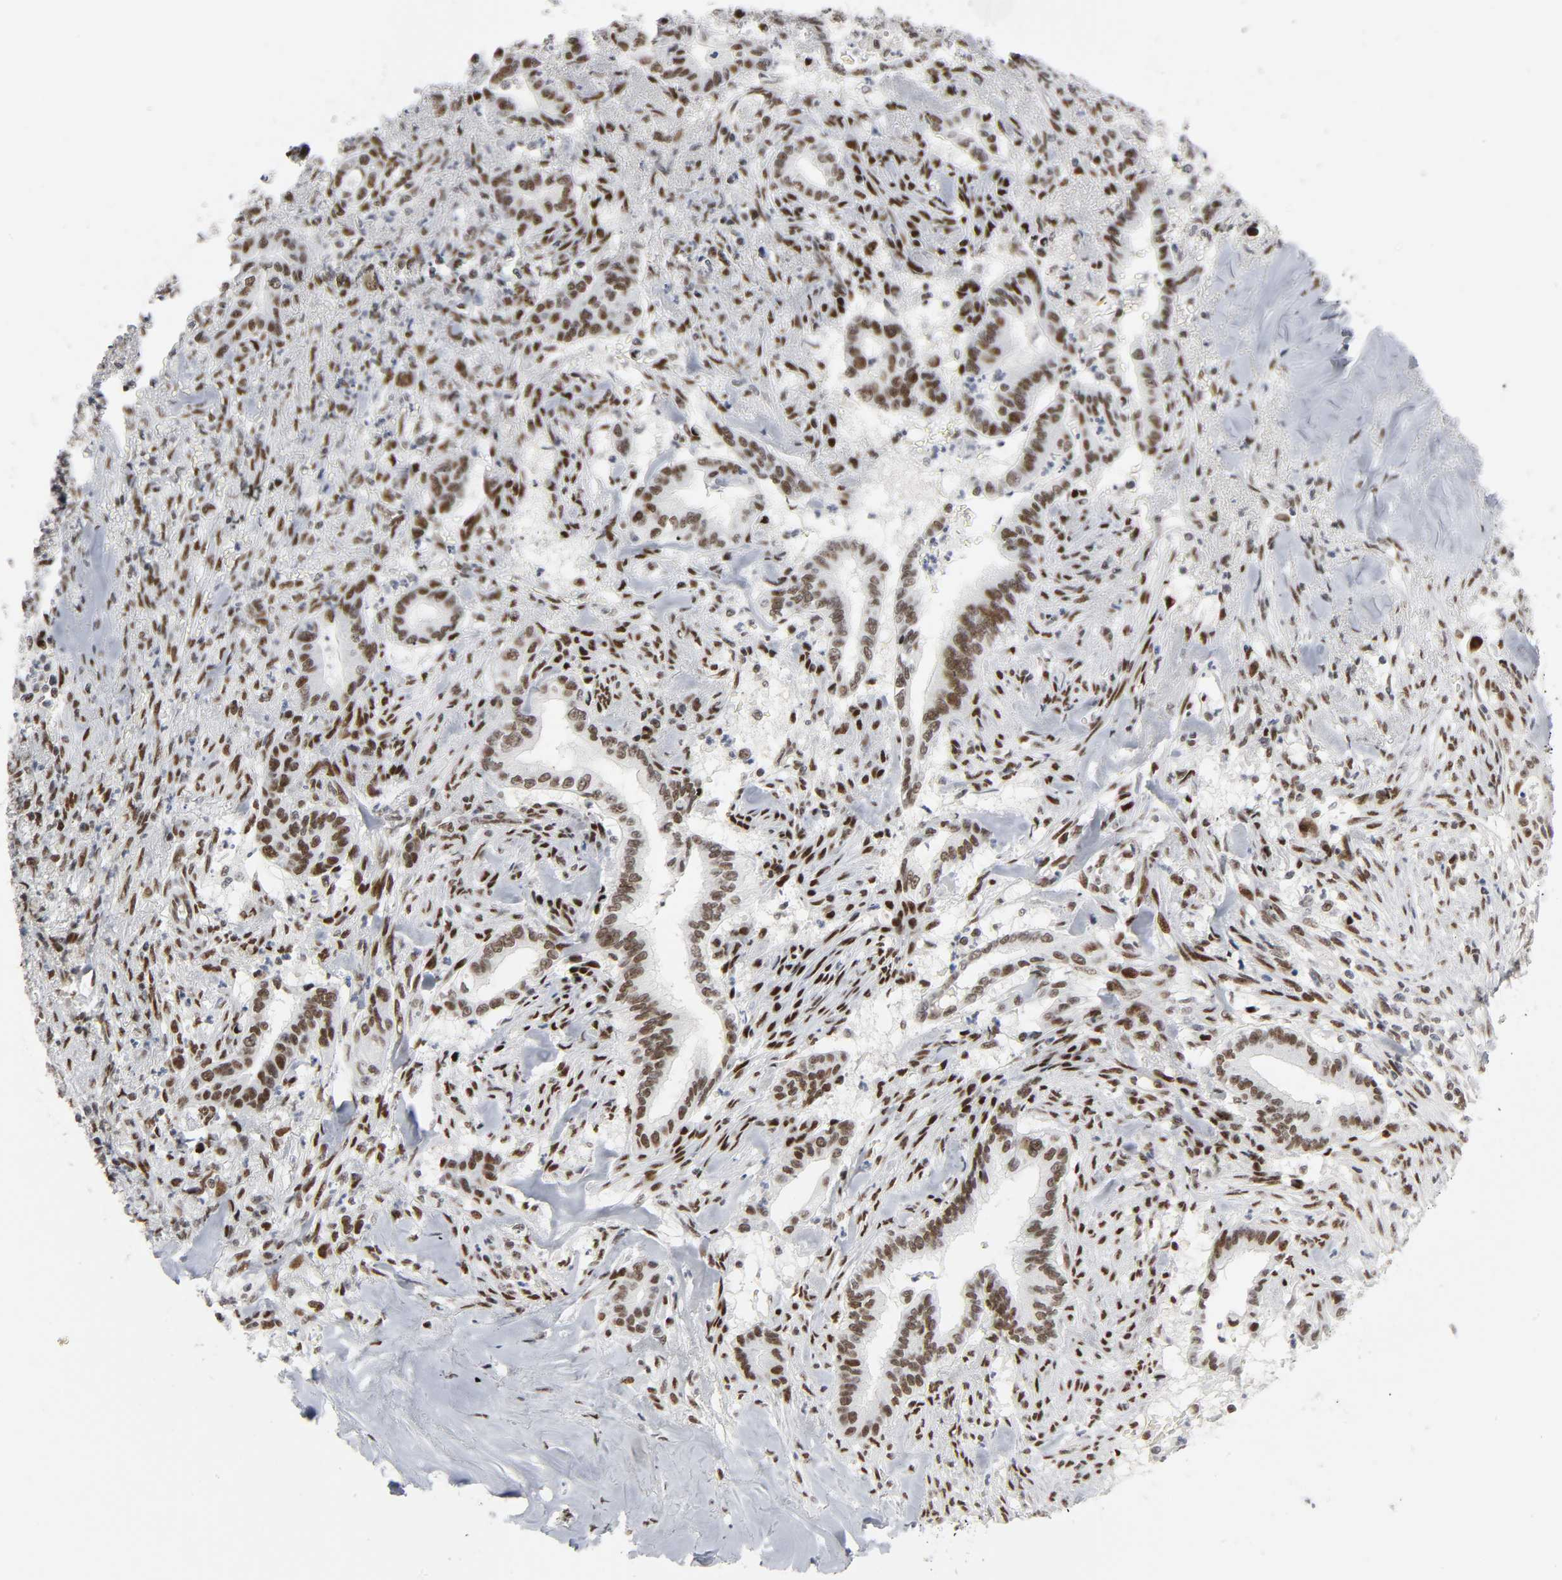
{"staining": {"intensity": "moderate", "quantity": ">75%", "location": "nuclear"}, "tissue": "liver cancer", "cell_type": "Tumor cells", "image_type": "cancer", "snomed": [{"axis": "morphology", "description": "Cholangiocarcinoma"}, {"axis": "topography", "description": "Liver"}], "caption": "Moderate nuclear positivity is present in about >75% of tumor cells in liver cholangiocarcinoma. The protein is shown in brown color, while the nuclei are stained blue.", "gene": "HSF1", "patient": {"sex": "female", "age": 67}}